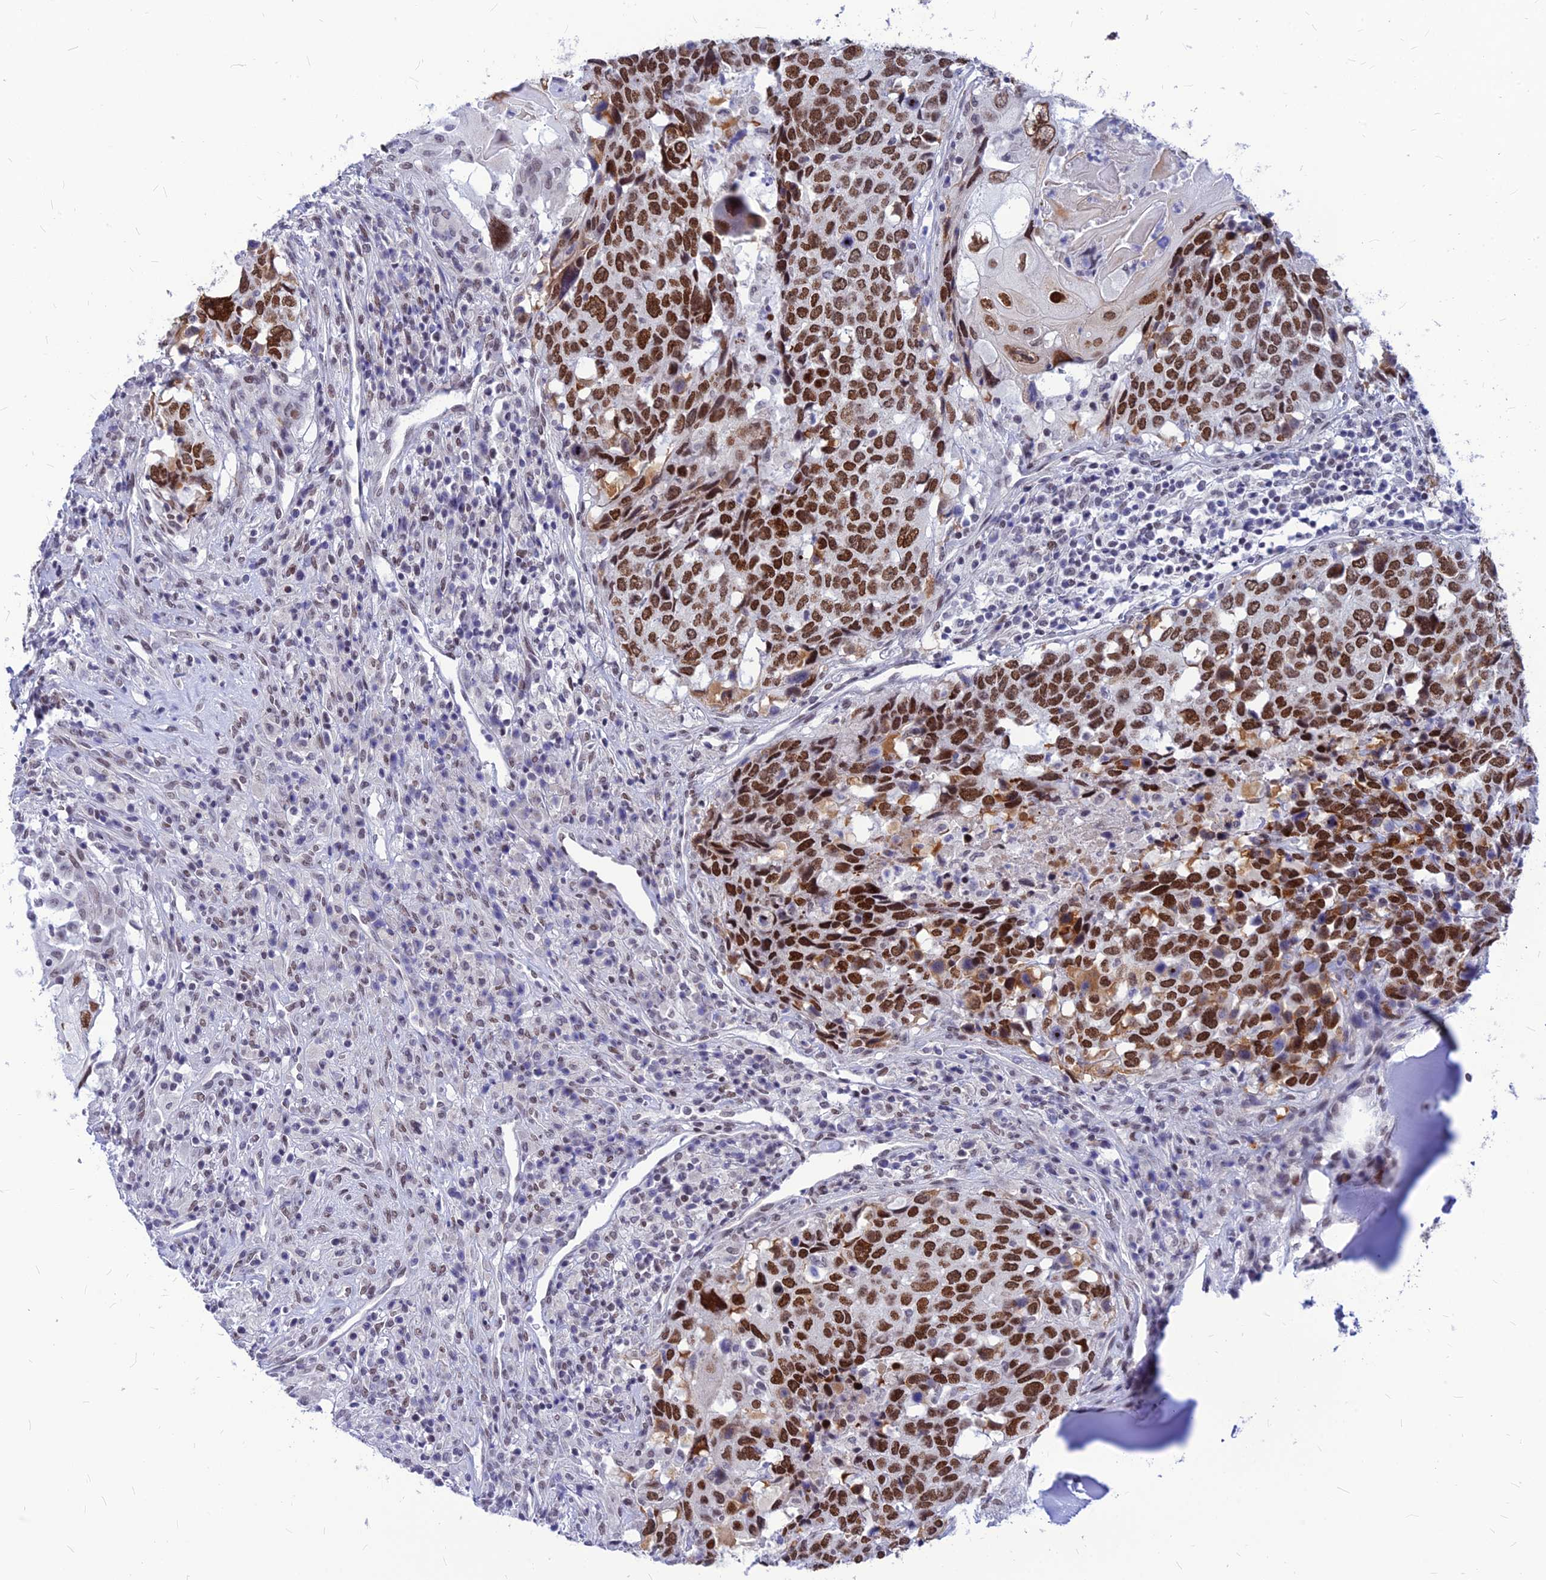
{"staining": {"intensity": "strong", "quantity": ">75%", "location": "nuclear"}, "tissue": "head and neck cancer", "cell_type": "Tumor cells", "image_type": "cancer", "snomed": [{"axis": "morphology", "description": "Squamous cell carcinoma, NOS"}, {"axis": "topography", "description": "Head-Neck"}], "caption": "Squamous cell carcinoma (head and neck) stained with a brown dye shows strong nuclear positive expression in about >75% of tumor cells.", "gene": "KCTD13", "patient": {"sex": "male", "age": 66}}